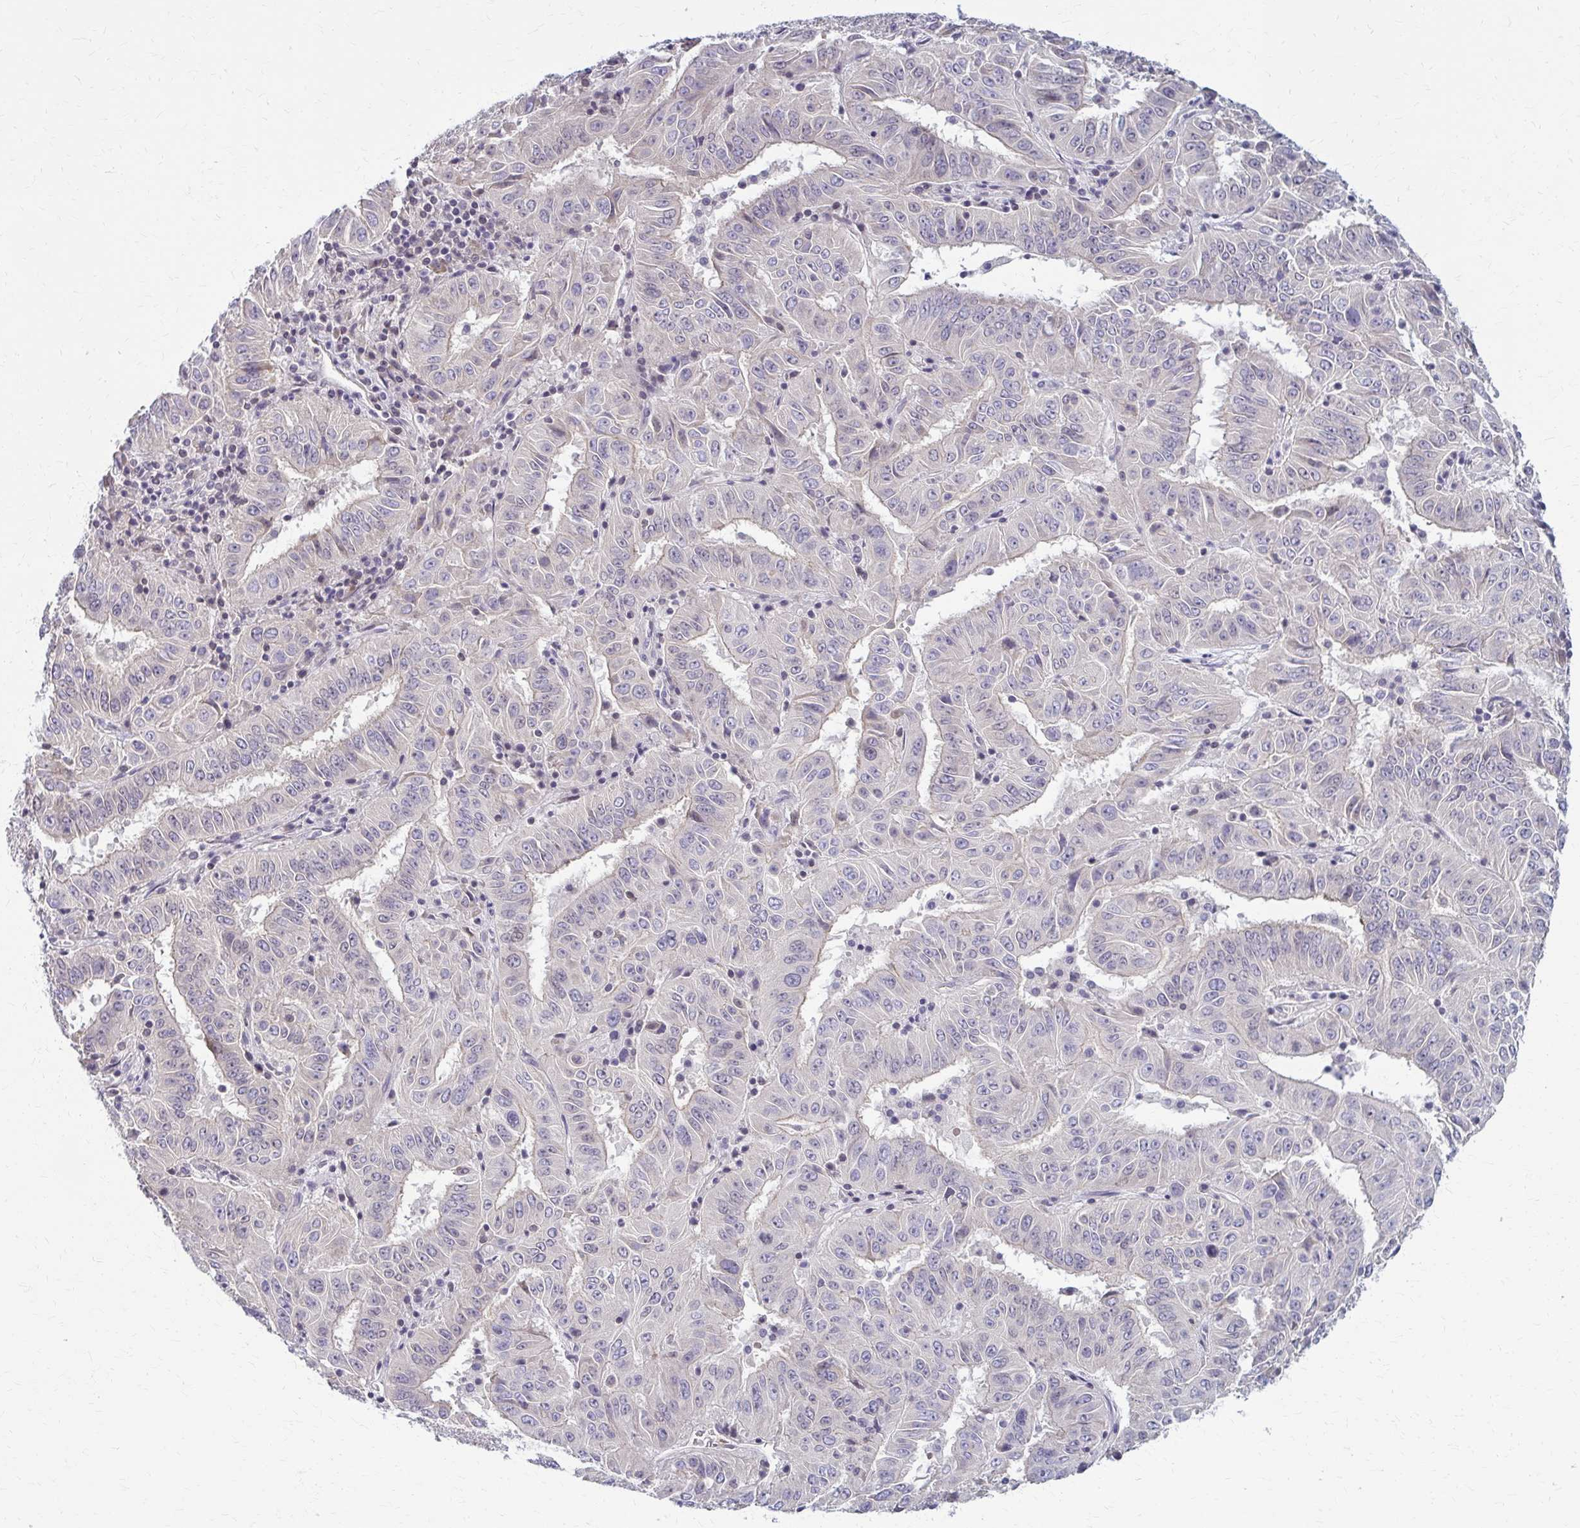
{"staining": {"intensity": "negative", "quantity": "none", "location": "none"}, "tissue": "pancreatic cancer", "cell_type": "Tumor cells", "image_type": "cancer", "snomed": [{"axis": "morphology", "description": "Adenocarcinoma, NOS"}, {"axis": "topography", "description": "Pancreas"}], "caption": "Human pancreatic cancer (adenocarcinoma) stained for a protein using immunohistochemistry exhibits no positivity in tumor cells.", "gene": "MCRIP2", "patient": {"sex": "male", "age": 63}}